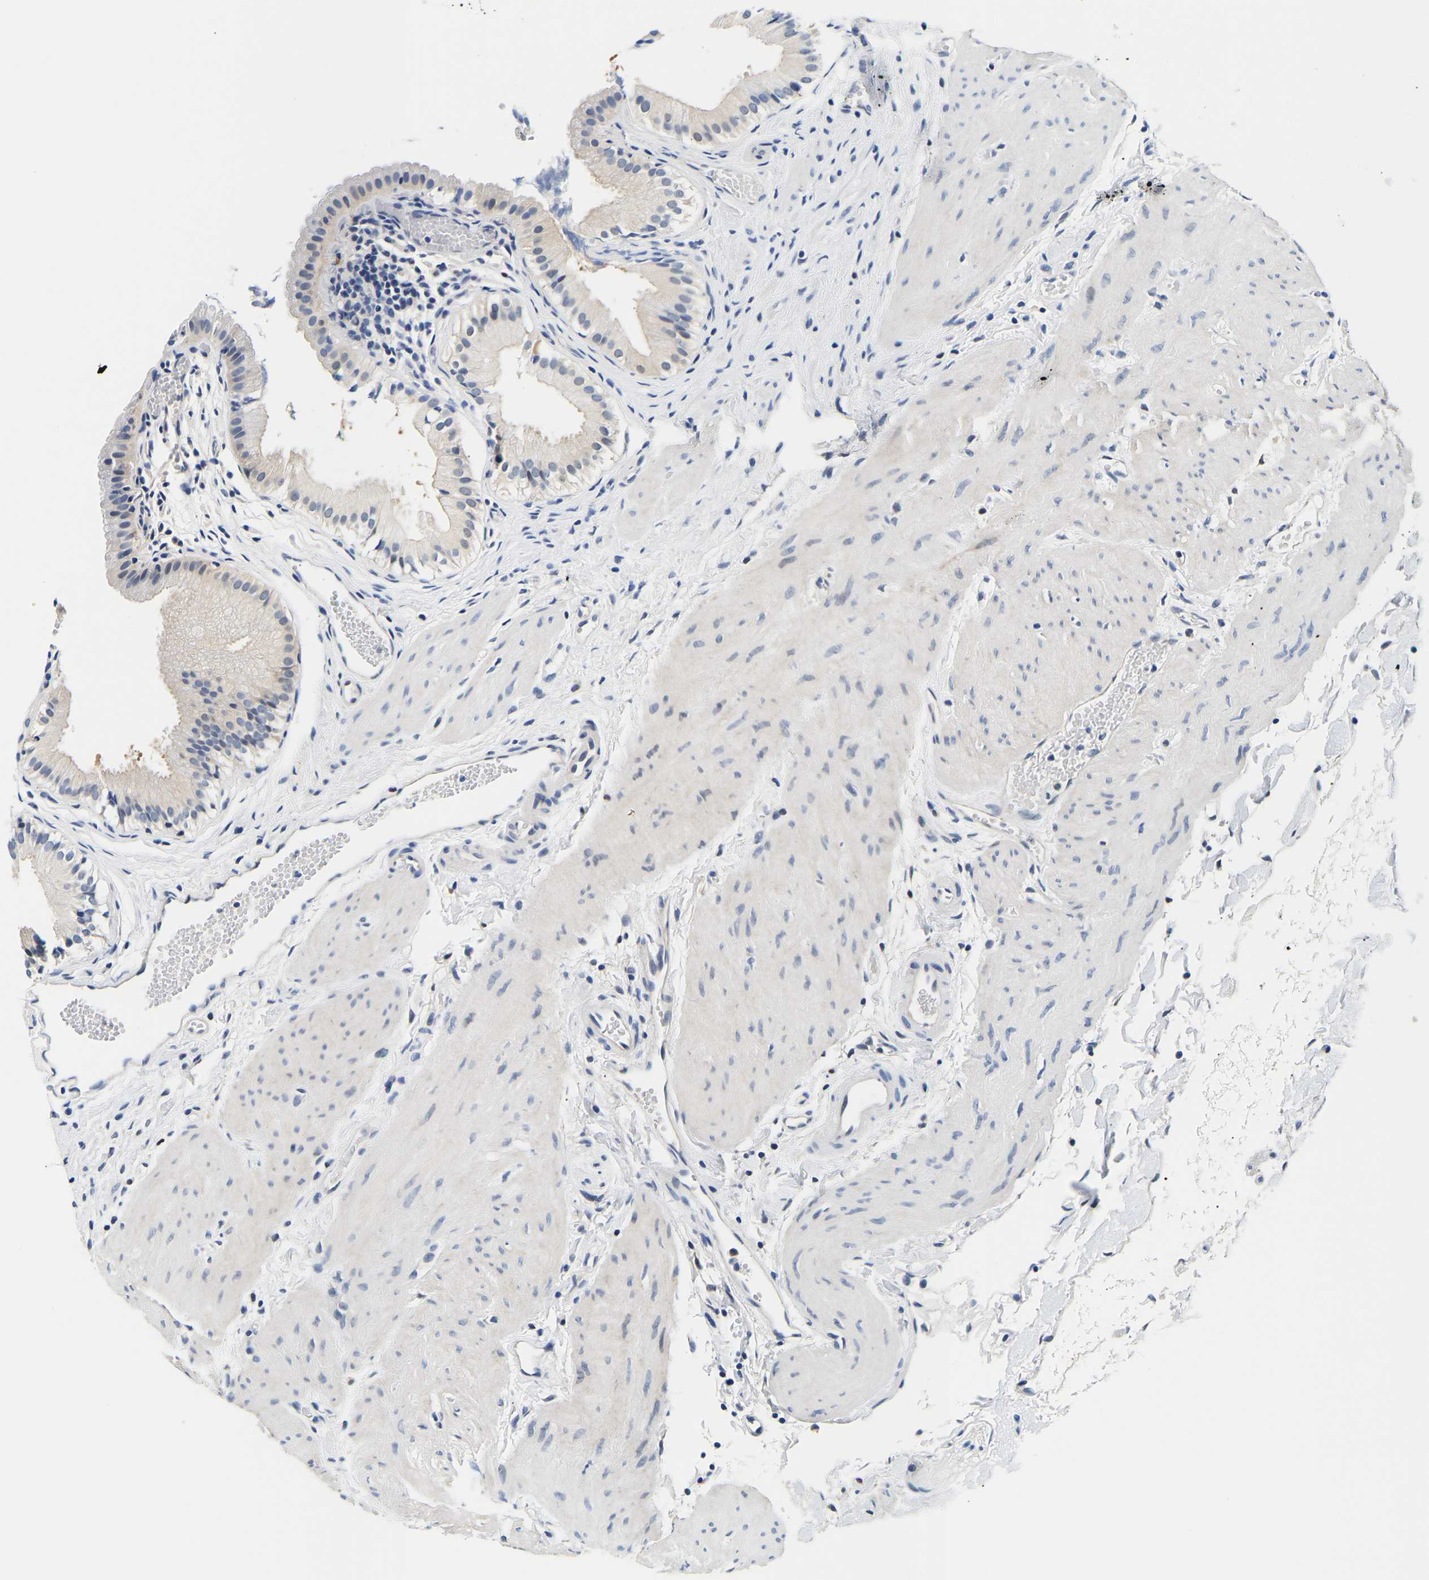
{"staining": {"intensity": "negative", "quantity": "none", "location": "none"}, "tissue": "gallbladder", "cell_type": "Glandular cells", "image_type": "normal", "snomed": [{"axis": "morphology", "description": "Normal tissue, NOS"}, {"axis": "topography", "description": "Gallbladder"}], "caption": "IHC image of benign gallbladder stained for a protein (brown), which demonstrates no expression in glandular cells.", "gene": "UCHL3", "patient": {"sex": "female", "age": 26}}